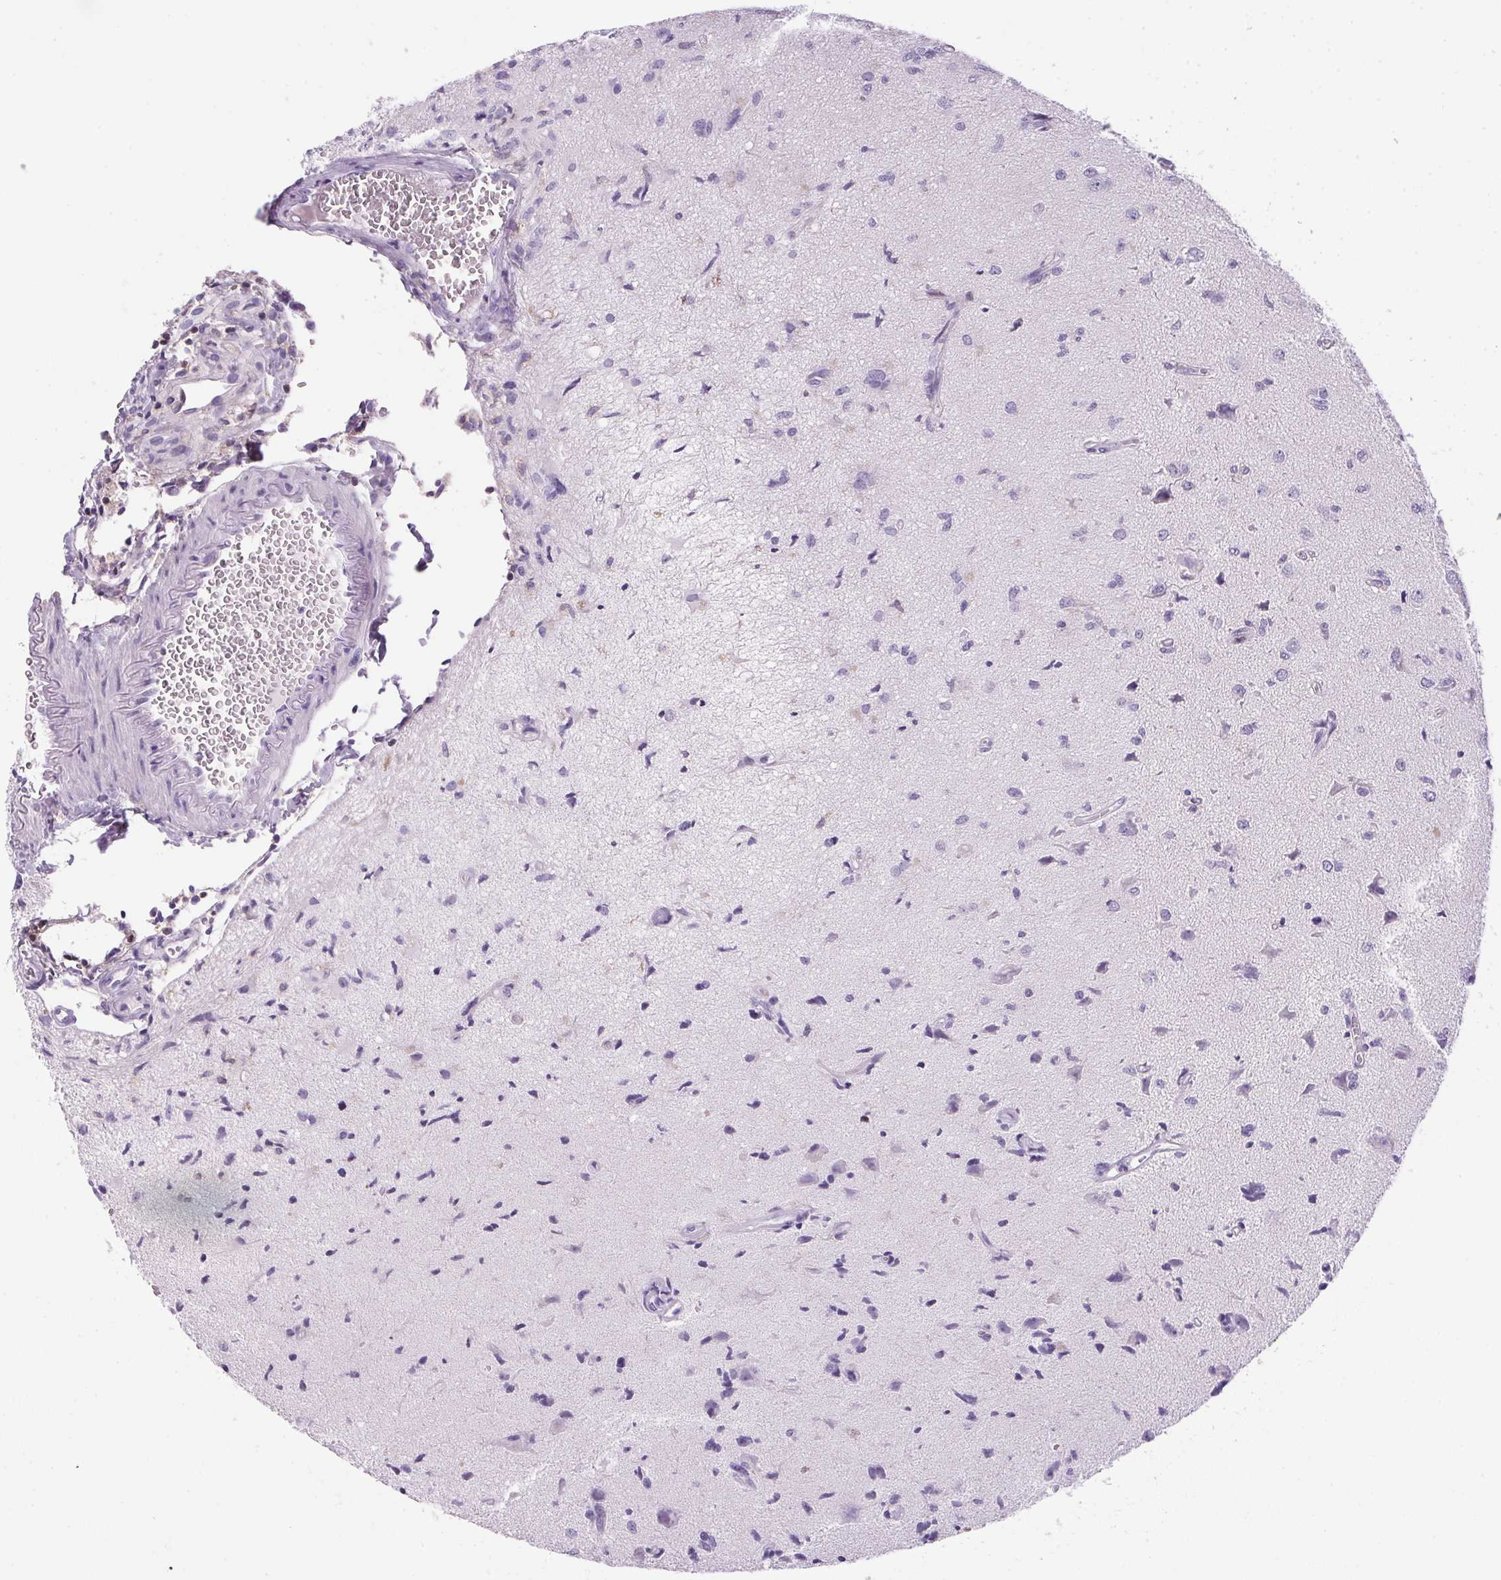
{"staining": {"intensity": "negative", "quantity": "none", "location": "none"}, "tissue": "glioma", "cell_type": "Tumor cells", "image_type": "cancer", "snomed": [{"axis": "morphology", "description": "Glioma, malignant, High grade"}, {"axis": "topography", "description": "Brain"}], "caption": "DAB immunohistochemical staining of human malignant glioma (high-grade) exhibits no significant expression in tumor cells.", "gene": "S100A2", "patient": {"sex": "male", "age": 67}}